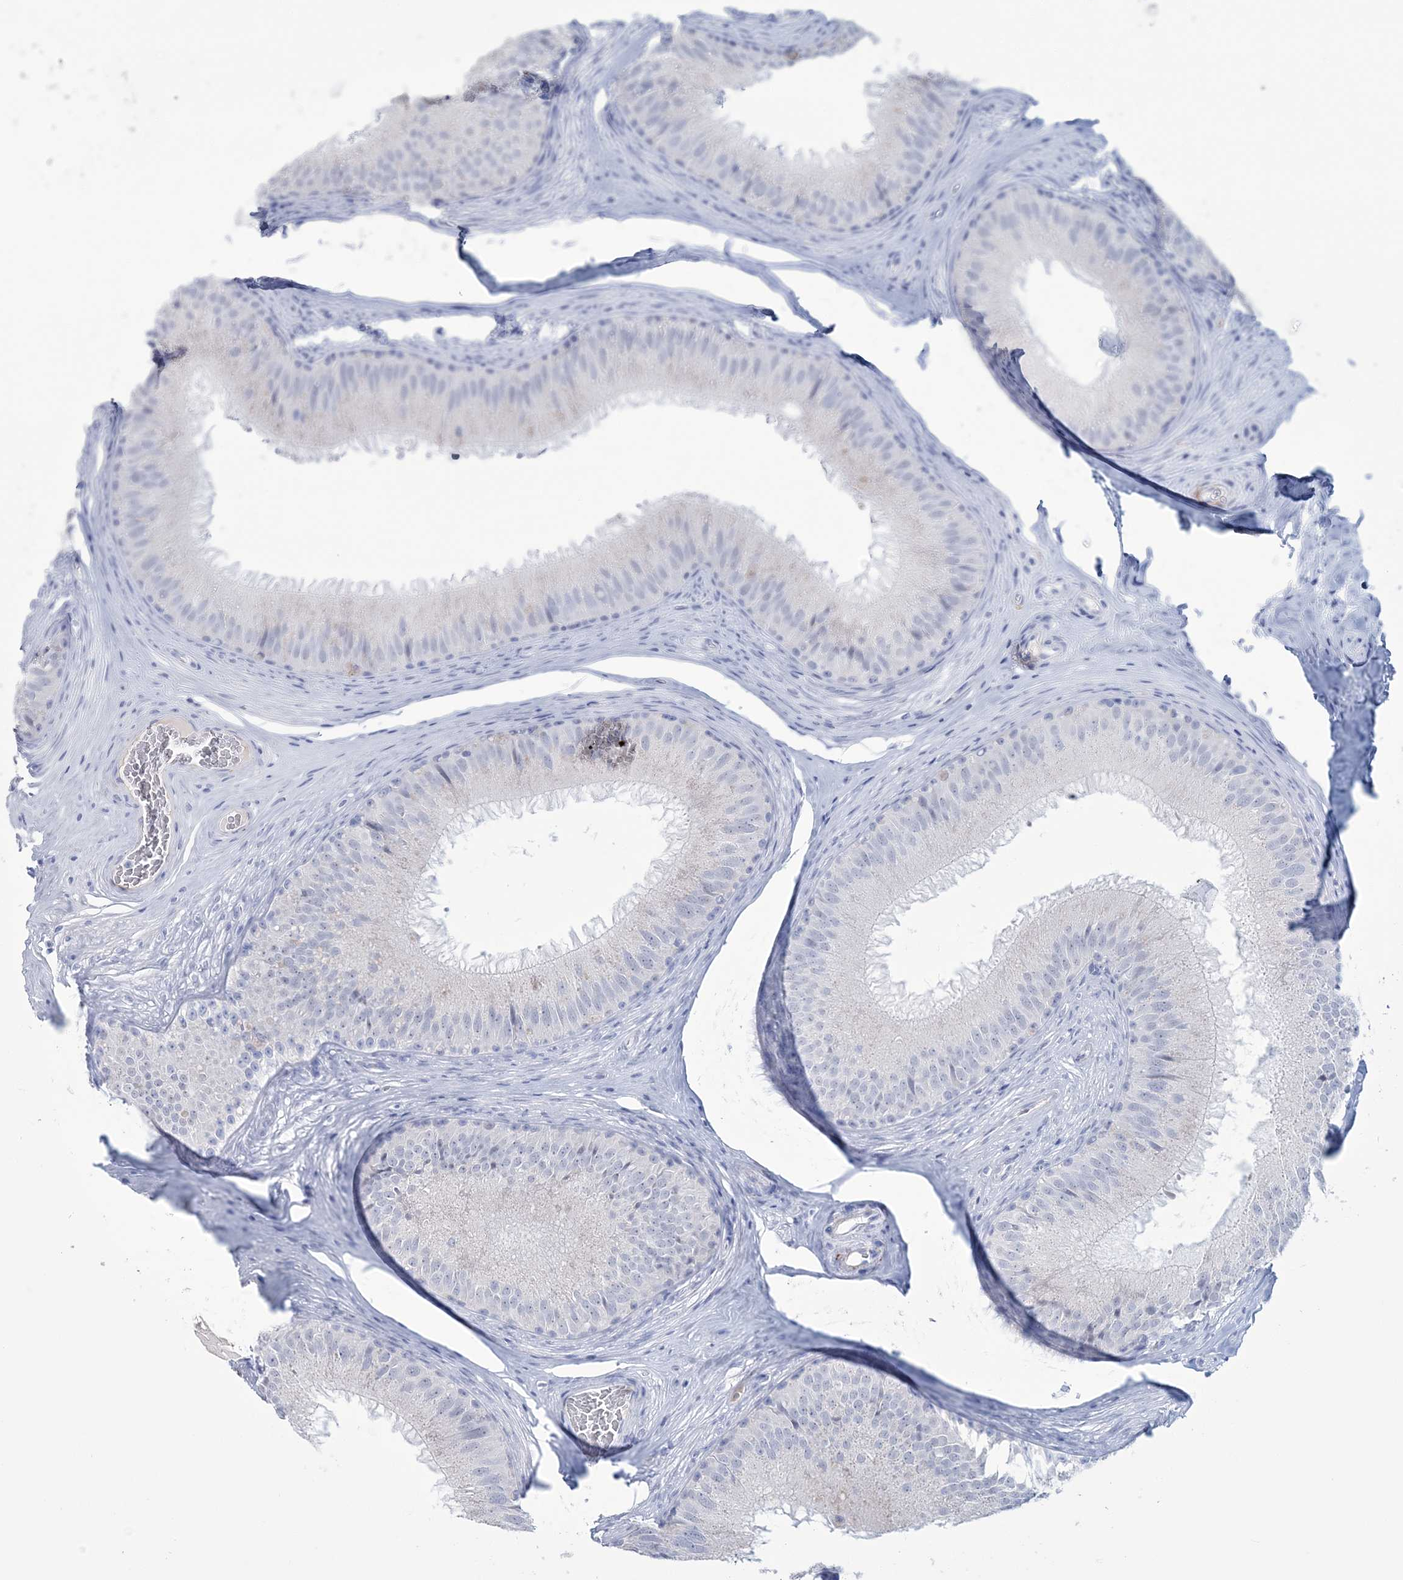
{"staining": {"intensity": "negative", "quantity": "none", "location": "none"}, "tissue": "epididymis", "cell_type": "Glandular cells", "image_type": "normal", "snomed": [{"axis": "morphology", "description": "Normal tissue, NOS"}, {"axis": "topography", "description": "Epididymis"}], "caption": "DAB immunohistochemical staining of normal epididymis shows no significant expression in glandular cells.", "gene": "DPCD", "patient": {"sex": "male", "age": 32}}